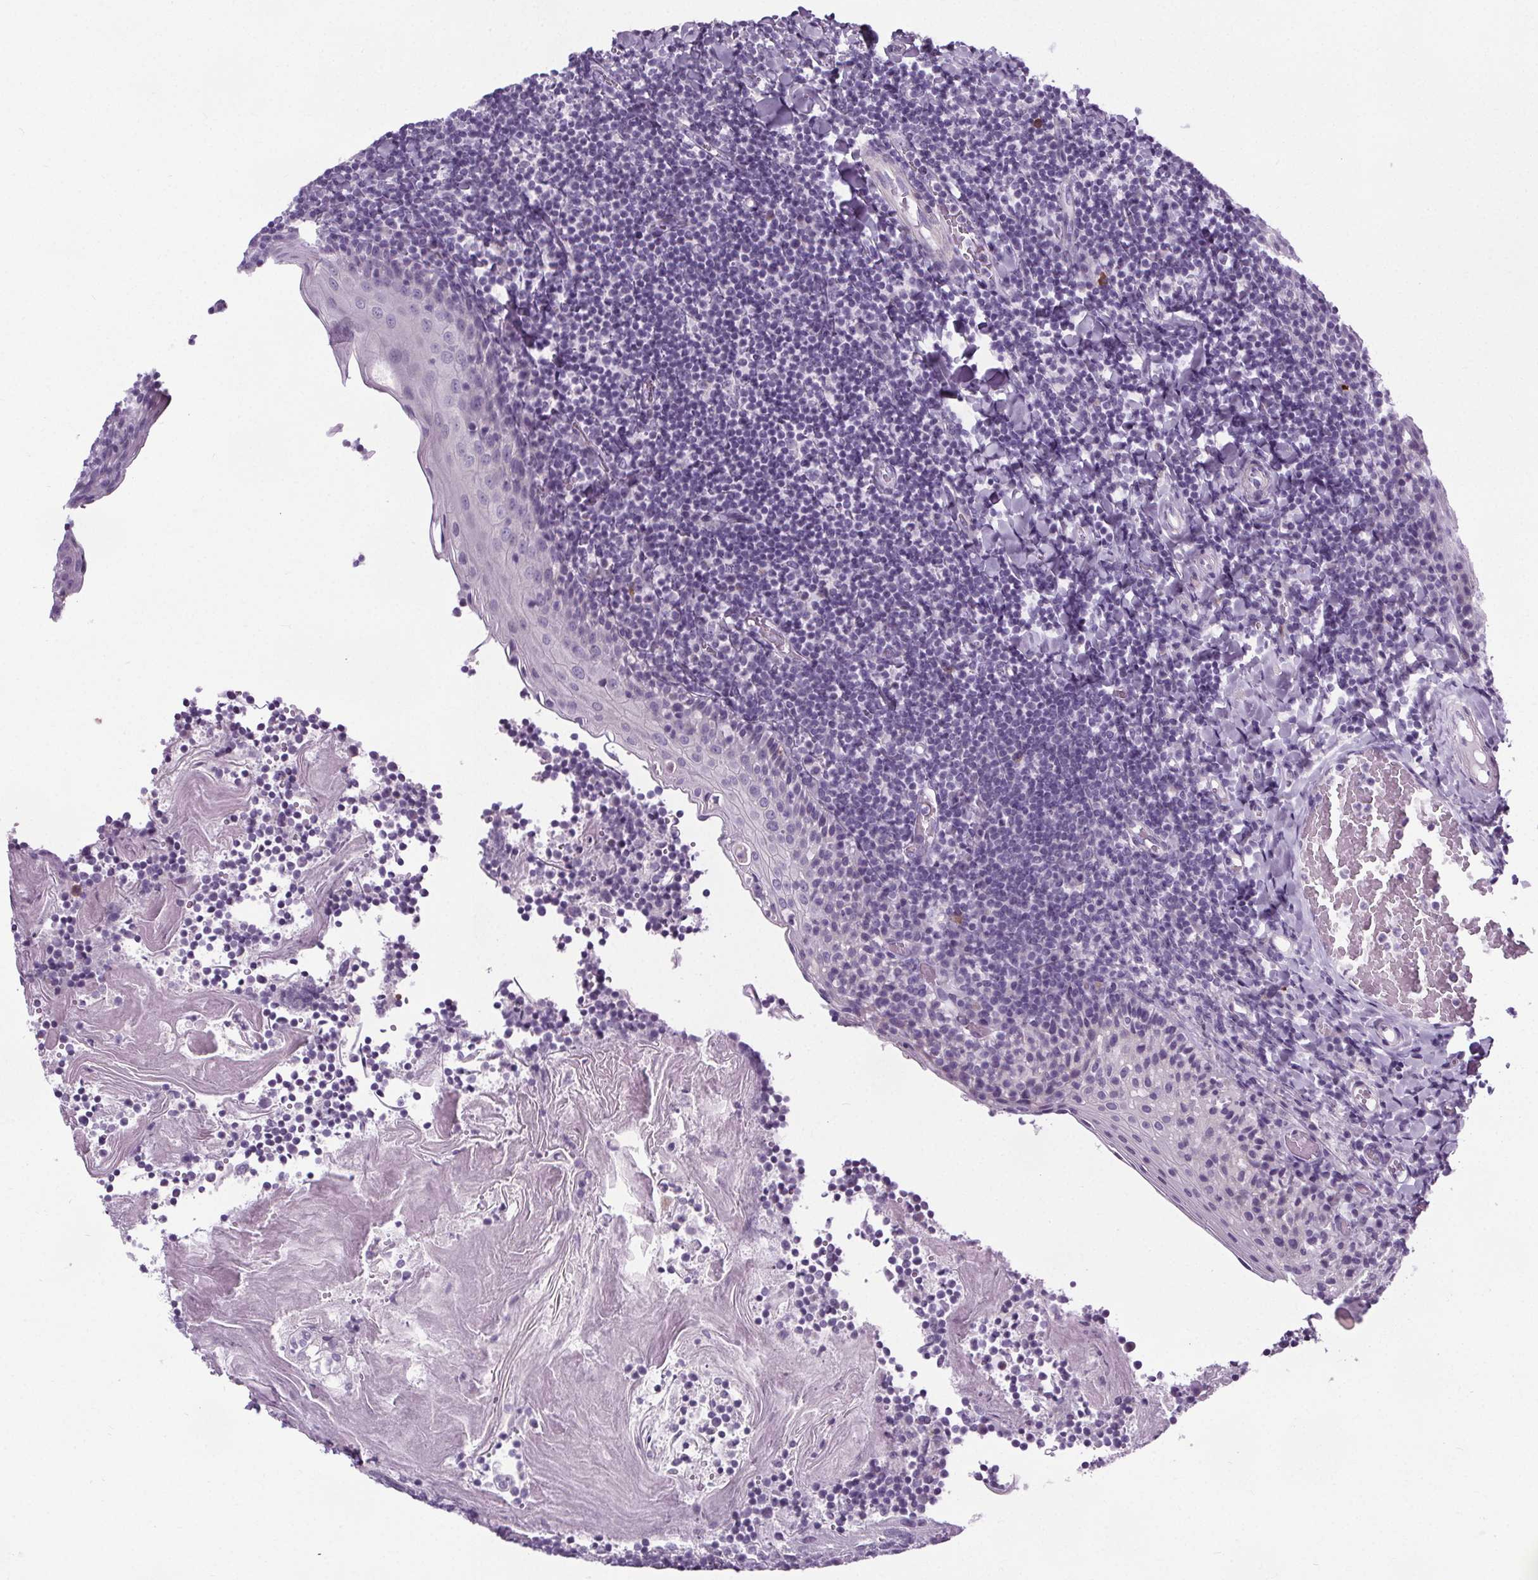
{"staining": {"intensity": "negative", "quantity": "none", "location": "none"}, "tissue": "tonsil", "cell_type": "Germinal center cells", "image_type": "normal", "snomed": [{"axis": "morphology", "description": "Normal tissue, NOS"}, {"axis": "topography", "description": "Tonsil"}], "caption": "IHC histopathology image of unremarkable tonsil: tonsil stained with DAB reveals no significant protein positivity in germinal center cells. The staining was performed using DAB to visualize the protein expression in brown, while the nuclei were stained in blue with hematoxylin (Magnification: 20x).", "gene": "ELAVL2", "patient": {"sex": "female", "age": 10}}